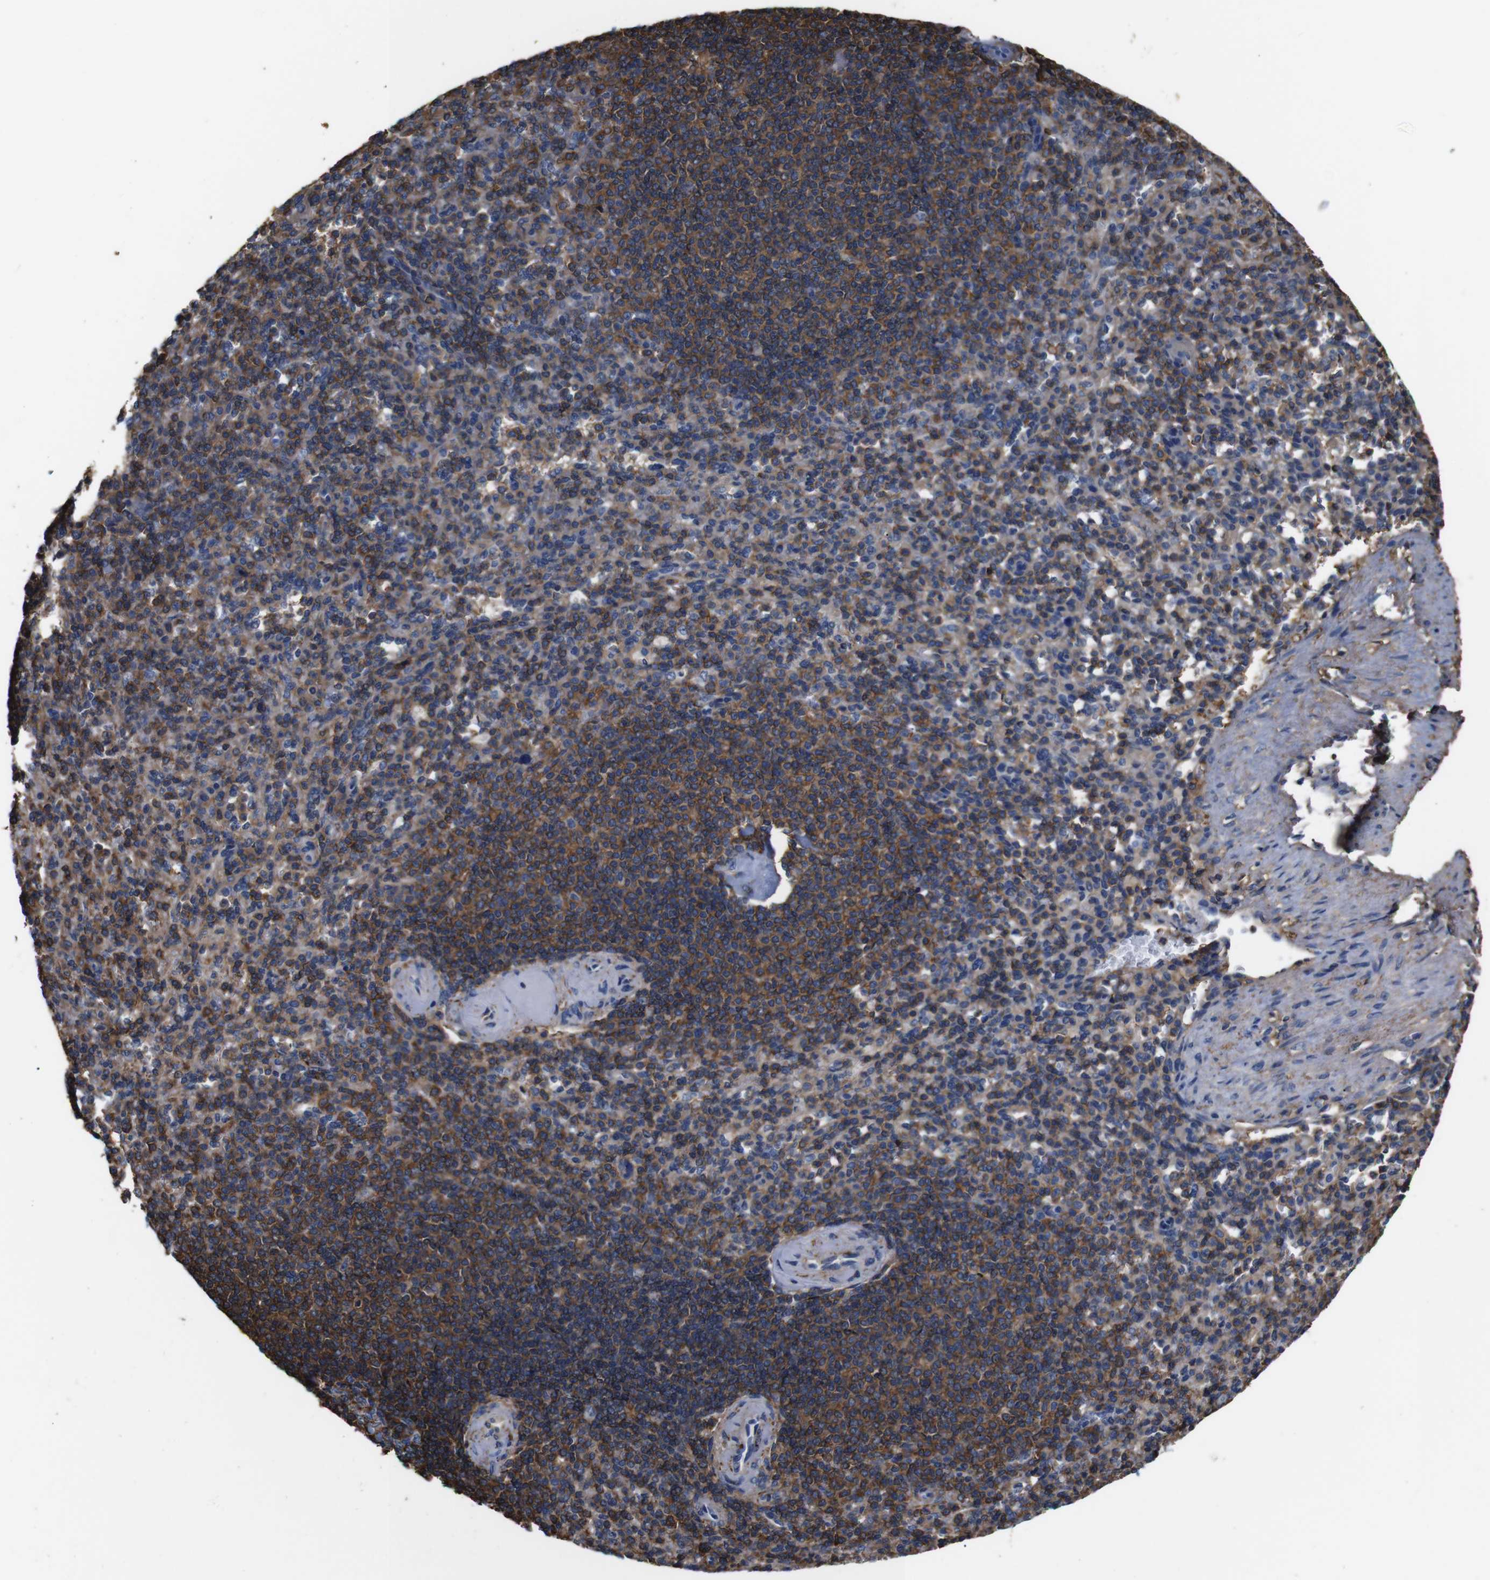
{"staining": {"intensity": "moderate", "quantity": ">75%", "location": "cytoplasmic/membranous"}, "tissue": "spleen", "cell_type": "Cells in red pulp", "image_type": "normal", "snomed": [{"axis": "morphology", "description": "Normal tissue, NOS"}, {"axis": "topography", "description": "Spleen"}], "caption": "Protein analysis of unremarkable spleen exhibits moderate cytoplasmic/membranous staining in approximately >75% of cells in red pulp. Ihc stains the protein of interest in brown and the nuclei are stained blue.", "gene": "PI4KA", "patient": {"sex": "female", "age": 74}}